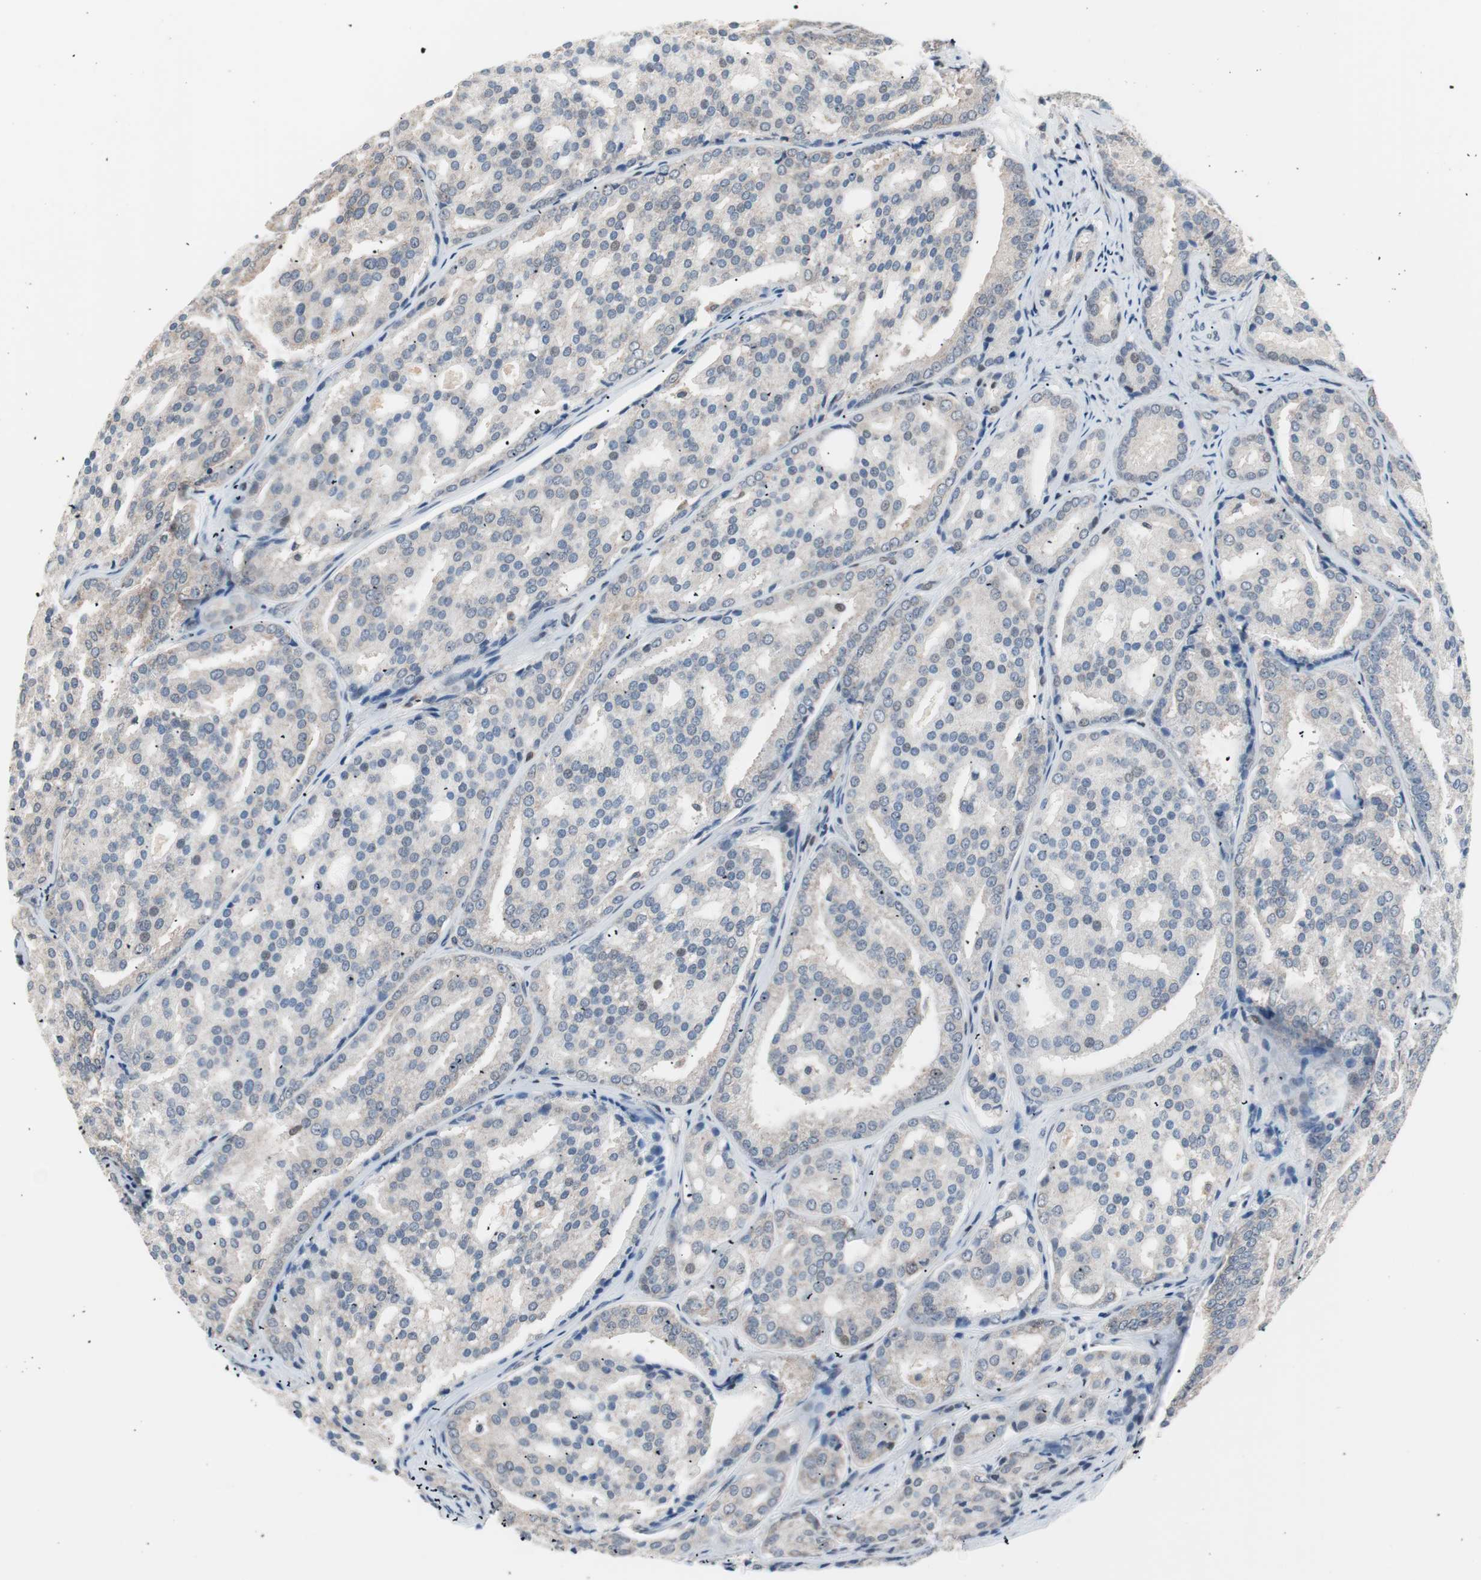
{"staining": {"intensity": "negative", "quantity": "none", "location": "none"}, "tissue": "prostate cancer", "cell_type": "Tumor cells", "image_type": "cancer", "snomed": [{"axis": "morphology", "description": "Adenocarcinoma, High grade"}, {"axis": "topography", "description": "Prostate"}], "caption": "High-grade adenocarcinoma (prostate) was stained to show a protein in brown. There is no significant positivity in tumor cells. (DAB immunohistochemistry visualized using brightfield microscopy, high magnification).", "gene": "POLH", "patient": {"sex": "male", "age": 64}}